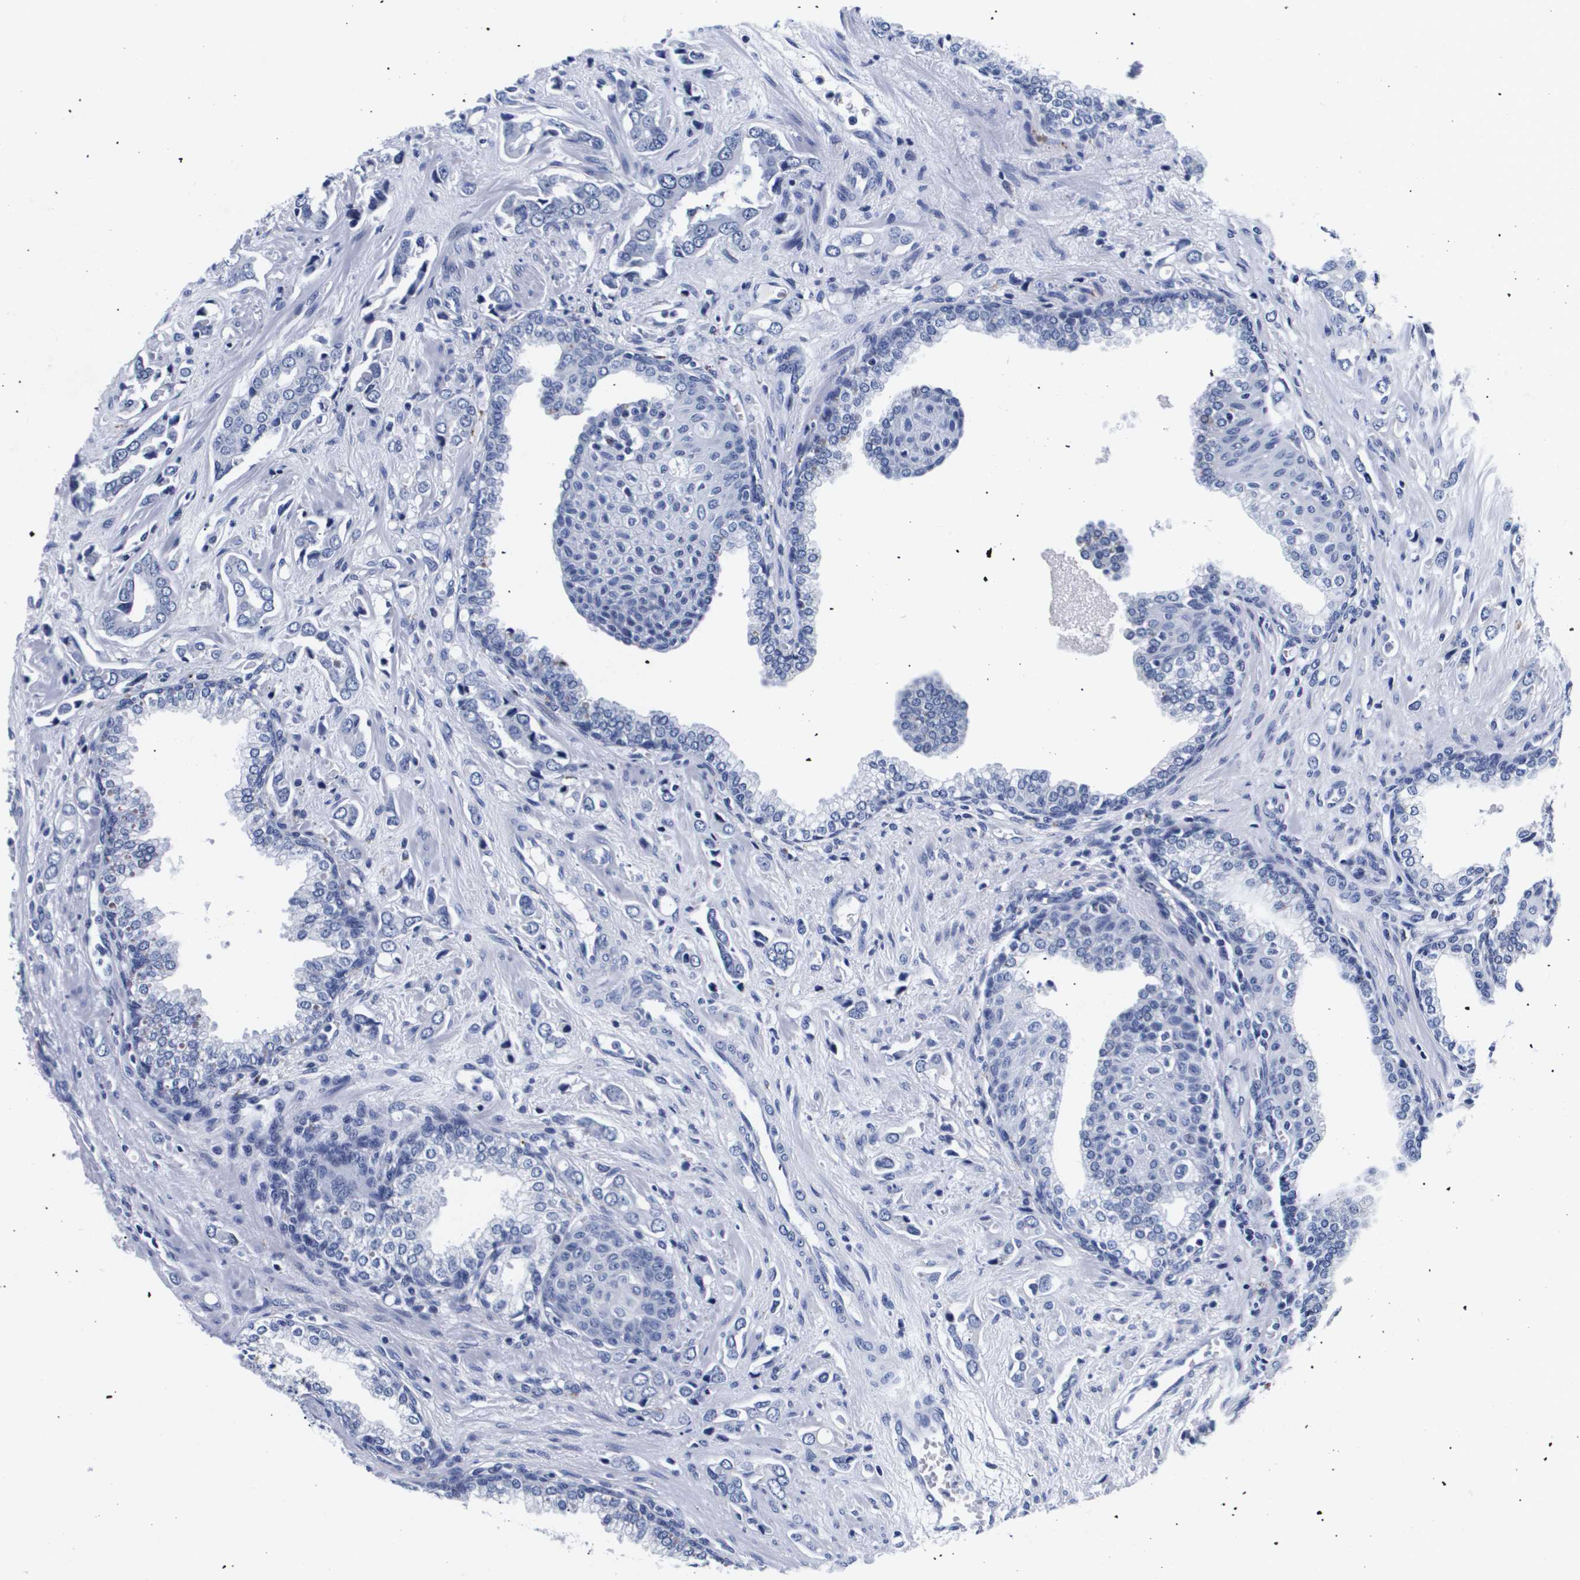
{"staining": {"intensity": "negative", "quantity": "none", "location": "none"}, "tissue": "prostate cancer", "cell_type": "Tumor cells", "image_type": "cancer", "snomed": [{"axis": "morphology", "description": "Adenocarcinoma, High grade"}, {"axis": "topography", "description": "Prostate"}], "caption": "This is a photomicrograph of IHC staining of prostate high-grade adenocarcinoma, which shows no expression in tumor cells. The staining is performed using DAB brown chromogen with nuclei counter-stained in using hematoxylin.", "gene": "ATP6V0A4", "patient": {"sex": "male", "age": 52}}